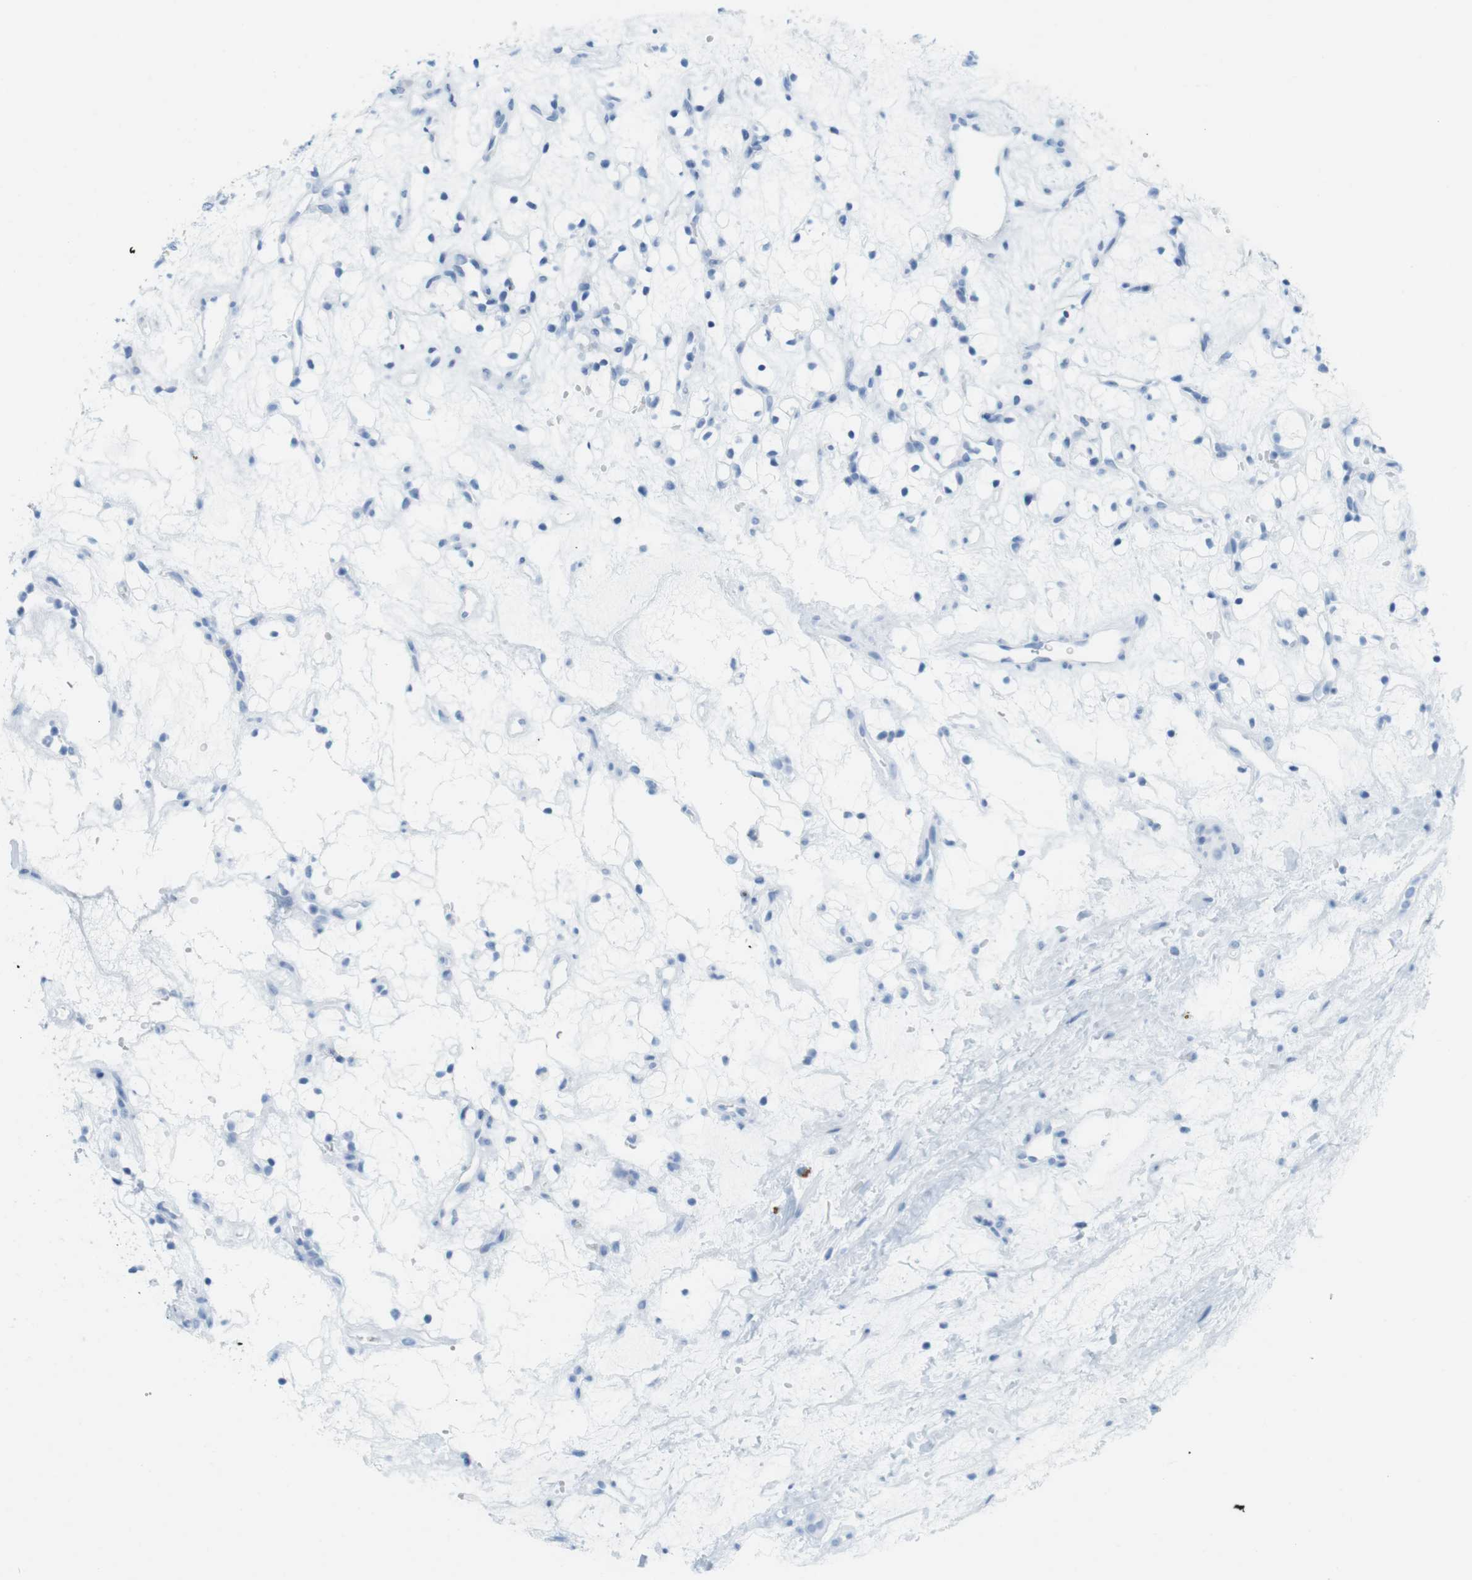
{"staining": {"intensity": "negative", "quantity": "none", "location": "none"}, "tissue": "renal cancer", "cell_type": "Tumor cells", "image_type": "cancer", "snomed": [{"axis": "morphology", "description": "Adenocarcinoma, NOS"}, {"axis": "topography", "description": "Kidney"}], "caption": "Tumor cells are negative for protein expression in human renal cancer (adenocarcinoma).", "gene": "TNNT2", "patient": {"sex": "female", "age": 60}}